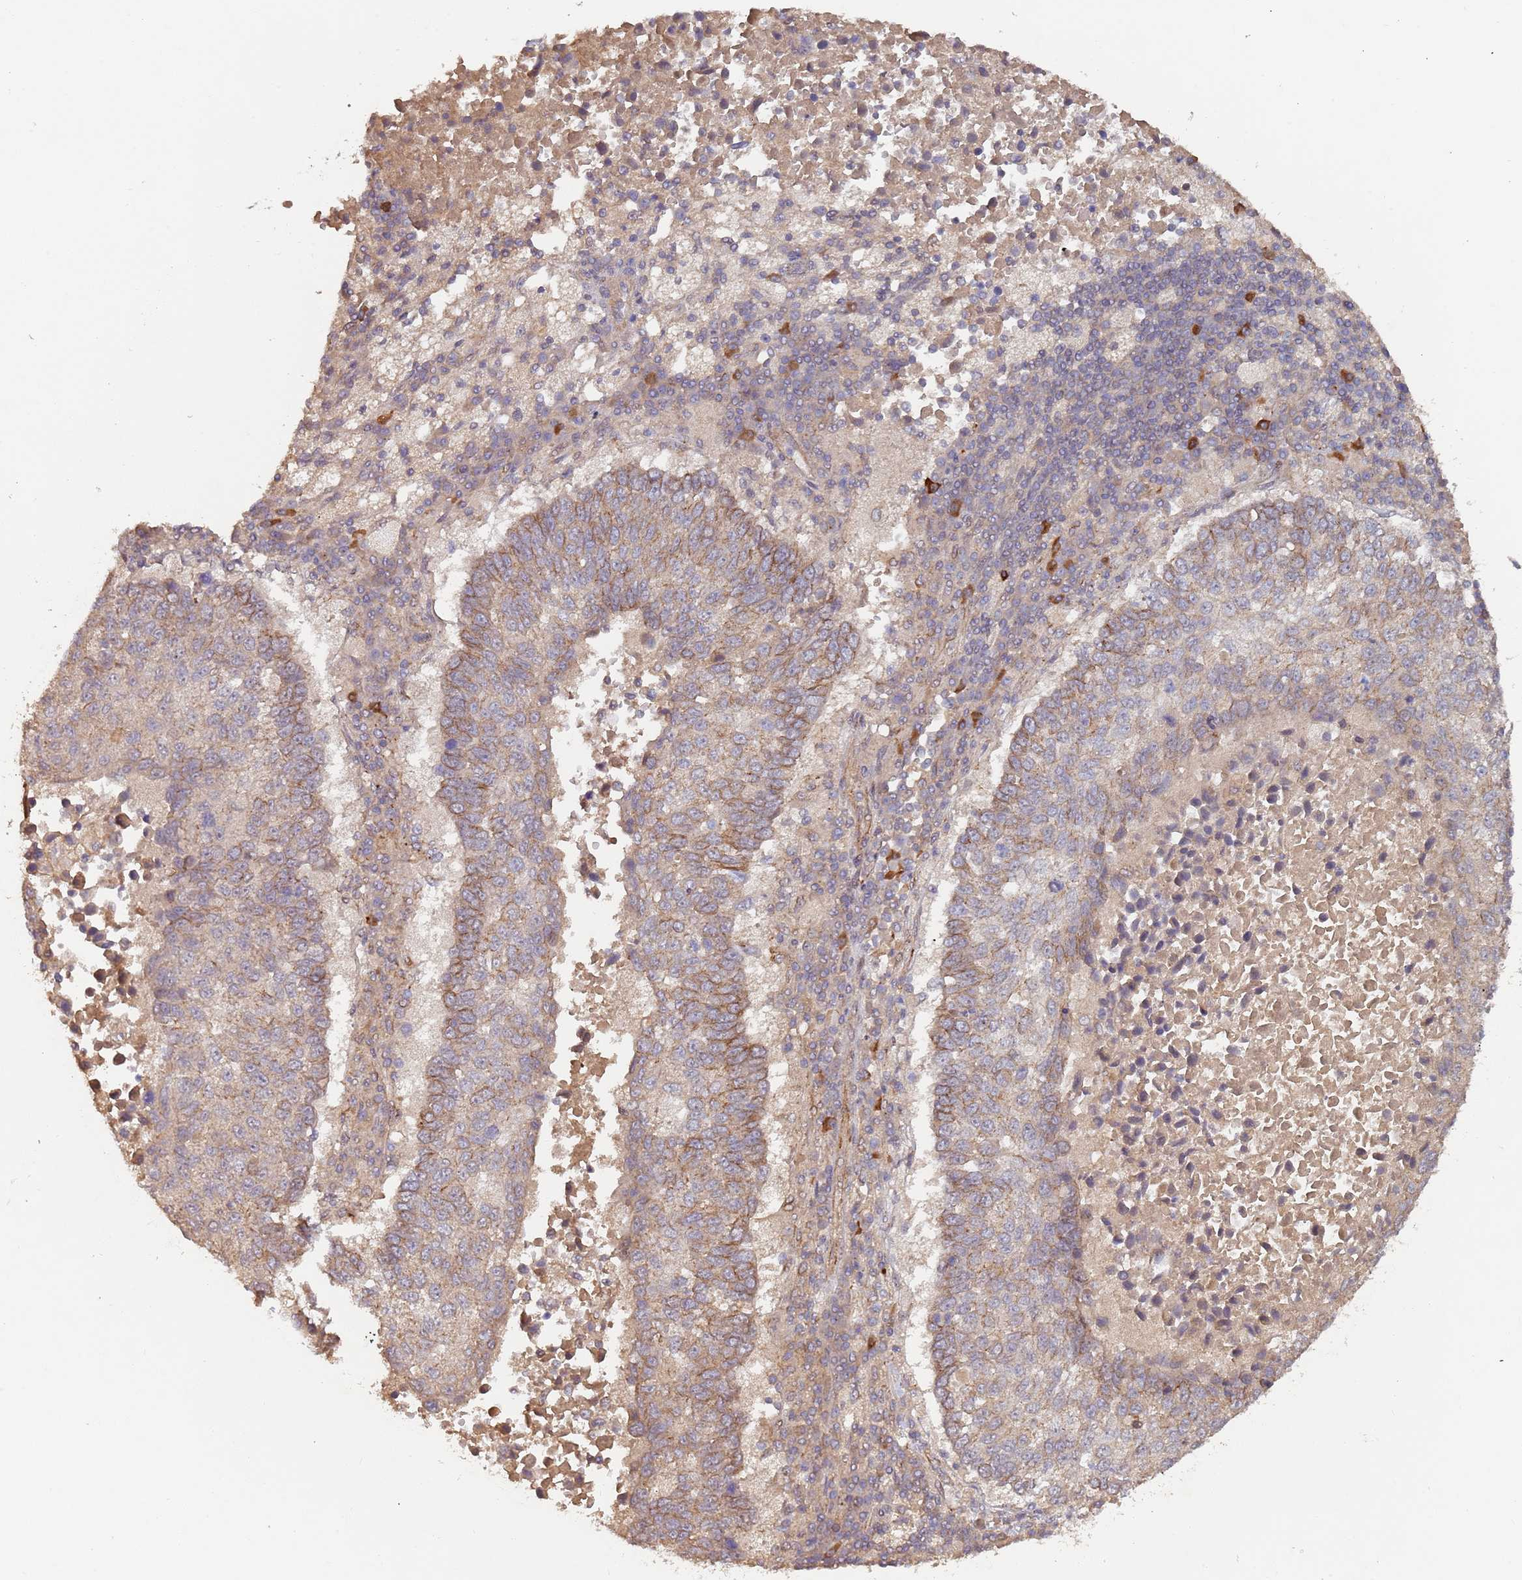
{"staining": {"intensity": "moderate", "quantity": "25%-75%", "location": "cytoplasmic/membranous"}, "tissue": "lung cancer", "cell_type": "Tumor cells", "image_type": "cancer", "snomed": [{"axis": "morphology", "description": "Squamous cell carcinoma, NOS"}, {"axis": "topography", "description": "Lung"}], "caption": "Immunohistochemical staining of lung cancer demonstrates medium levels of moderate cytoplasmic/membranous expression in approximately 25%-75% of tumor cells. The staining was performed using DAB, with brown indicating positive protein expression. Nuclei are stained blue with hematoxylin.", "gene": "KANSL1L", "patient": {"sex": "male", "age": 73}}